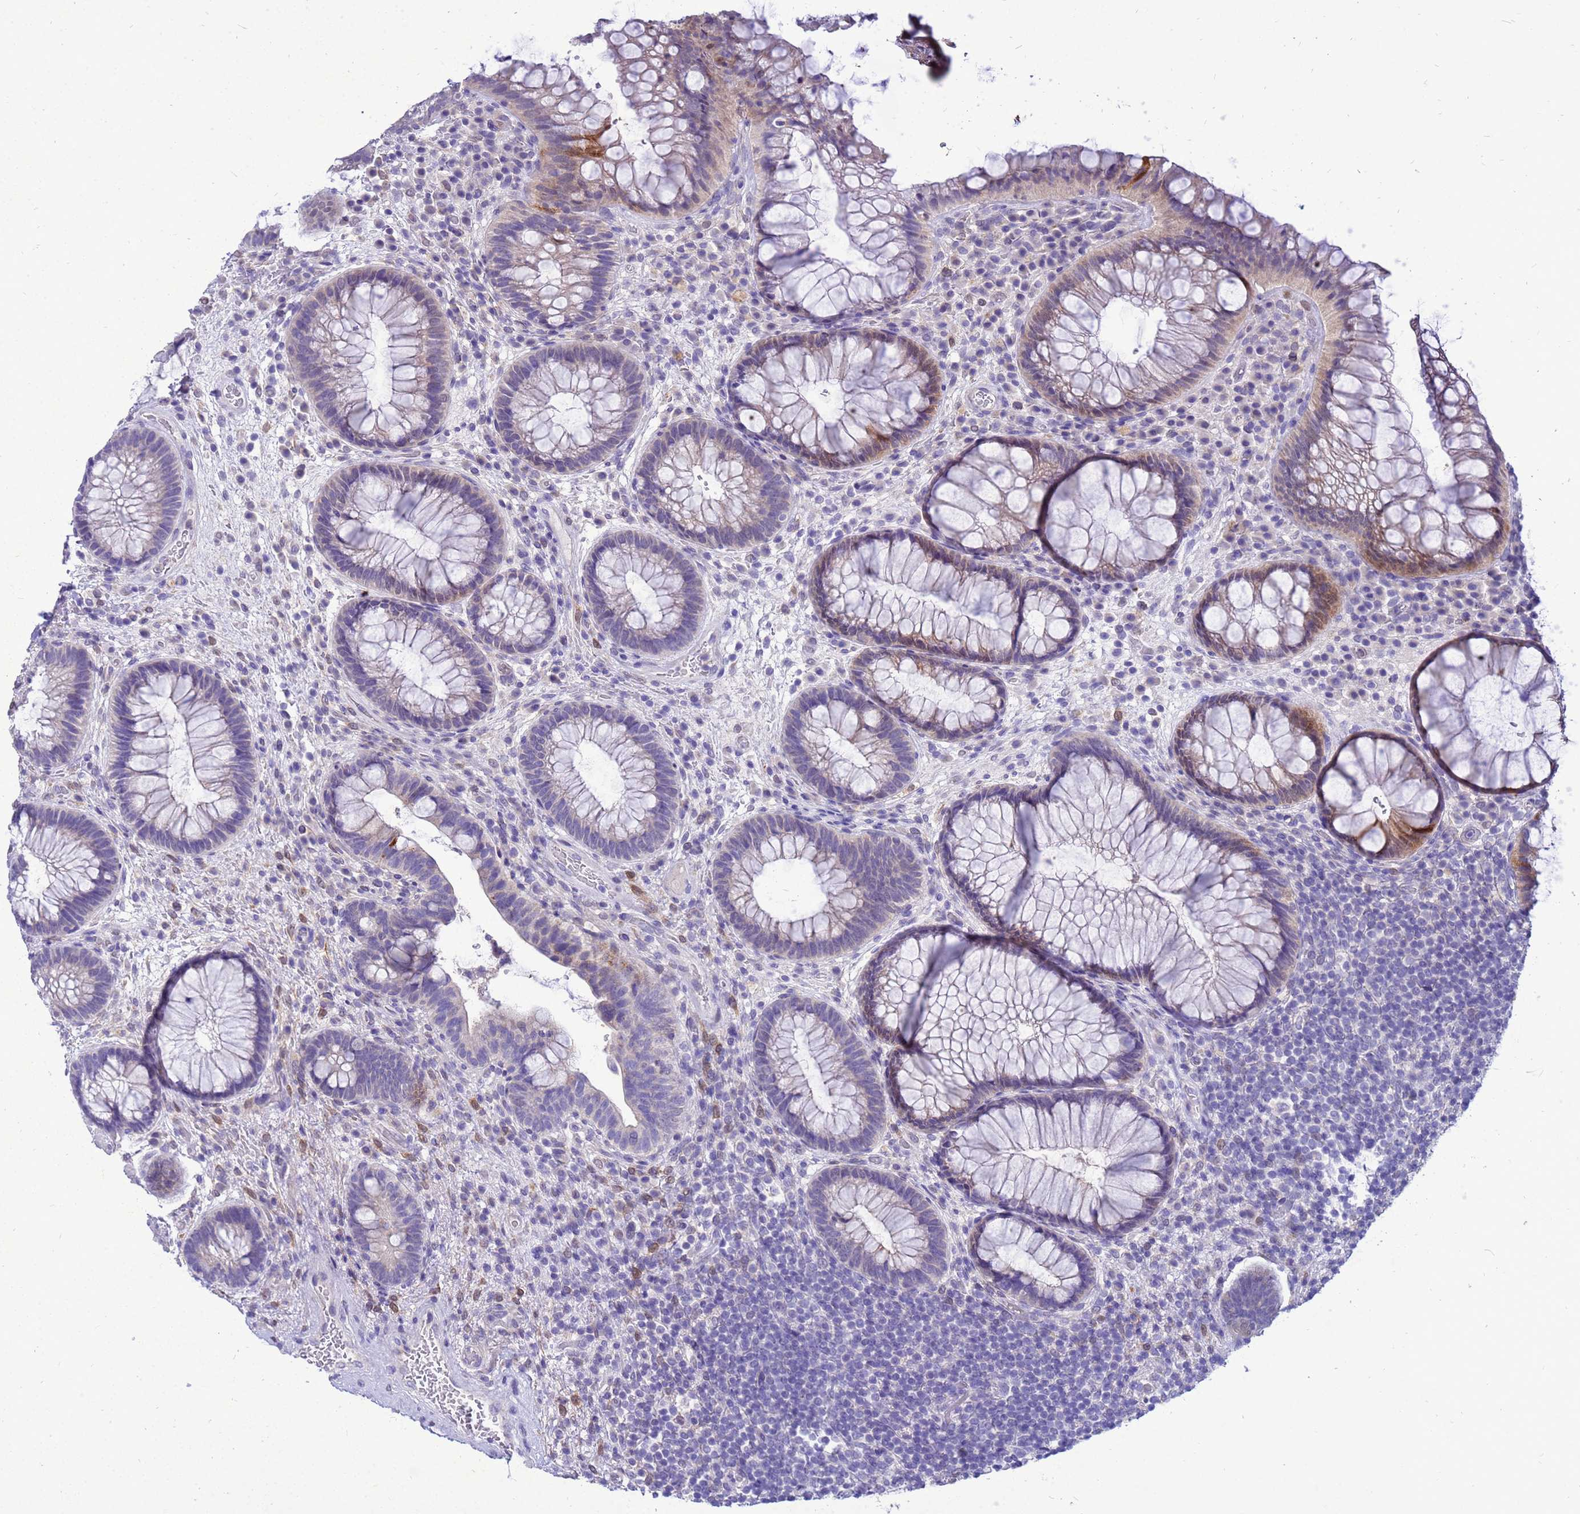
{"staining": {"intensity": "weak", "quantity": "25%-75%", "location": "cytoplasmic/membranous"}, "tissue": "rectum", "cell_type": "Glandular cells", "image_type": "normal", "snomed": [{"axis": "morphology", "description": "Normal tissue, NOS"}, {"axis": "topography", "description": "Rectum"}], "caption": "A low amount of weak cytoplasmic/membranous expression is present in approximately 25%-75% of glandular cells in unremarkable rectum.", "gene": "AKR1C1", "patient": {"sex": "male", "age": 51}}